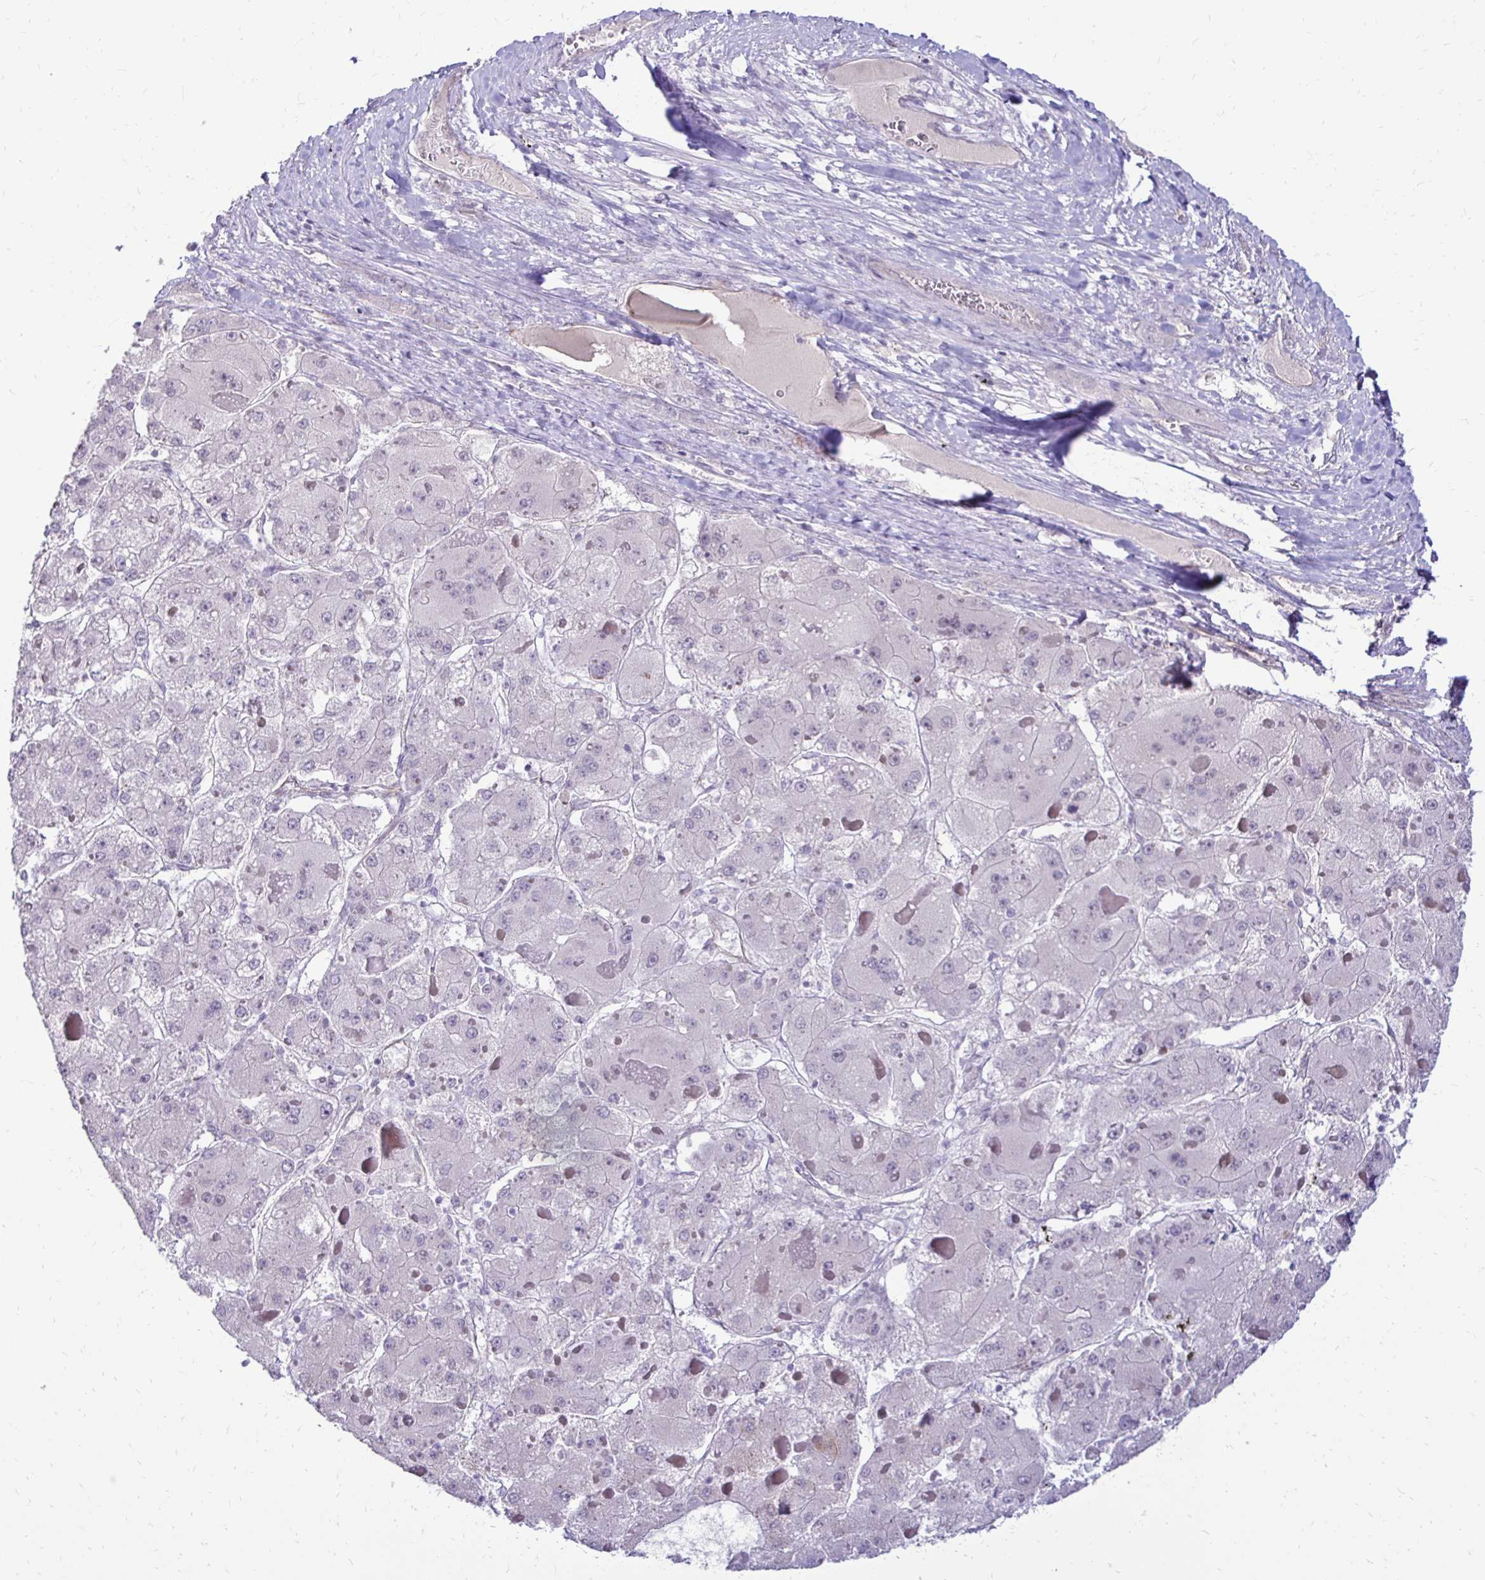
{"staining": {"intensity": "negative", "quantity": "none", "location": "none"}, "tissue": "liver cancer", "cell_type": "Tumor cells", "image_type": "cancer", "snomed": [{"axis": "morphology", "description": "Carcinoma, Hepatocellular, NOS"}, {"axis": "topography", "description": "Liver"}], "caption": "Tumor cells show no significant staining in liver cancer.", "gene": "GAS2", "patient": {"sex": "female", "age": 73}}